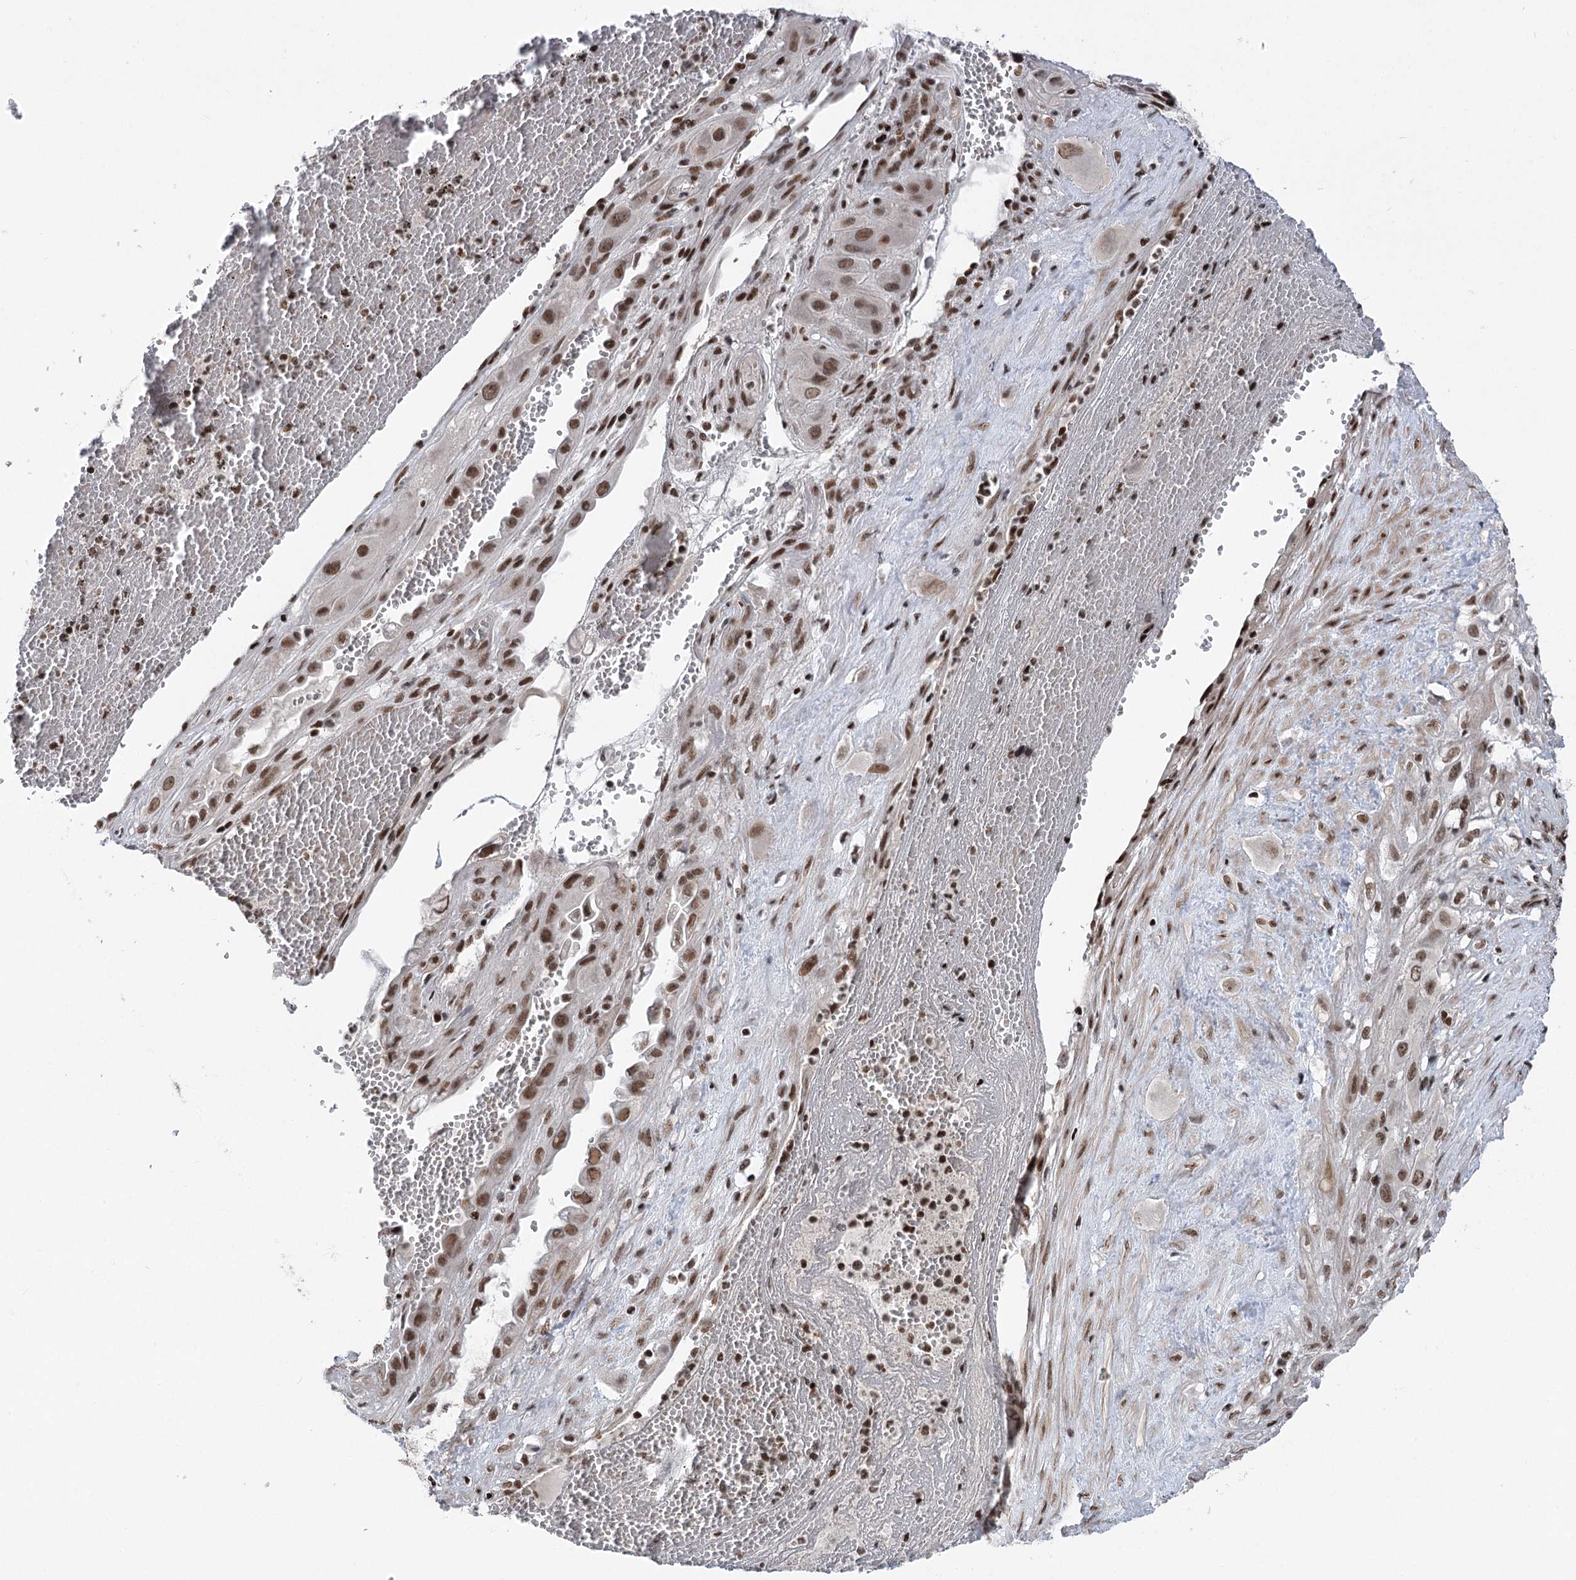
{"staining": {"intensity": "moderate", "quantity": ">75%", "location": "nuclear"}, "tissue": "cervical cancer", "cell_type": "Tumor cells", "image_type": "cancer", "snomed": [{"axis": "morphology", "description": "Squamous cell carcinoma, NOS"}, {"axis": "topography", "description": "Cervix"}], "caption": "A medium amount of moderate nuclear expression is seen in approximately >75% of tumor cells in squamous cell carcinoma (cervical) tissue.", "gene": "CGGBP1", "patient": {"sex": "female", "age": 34}}